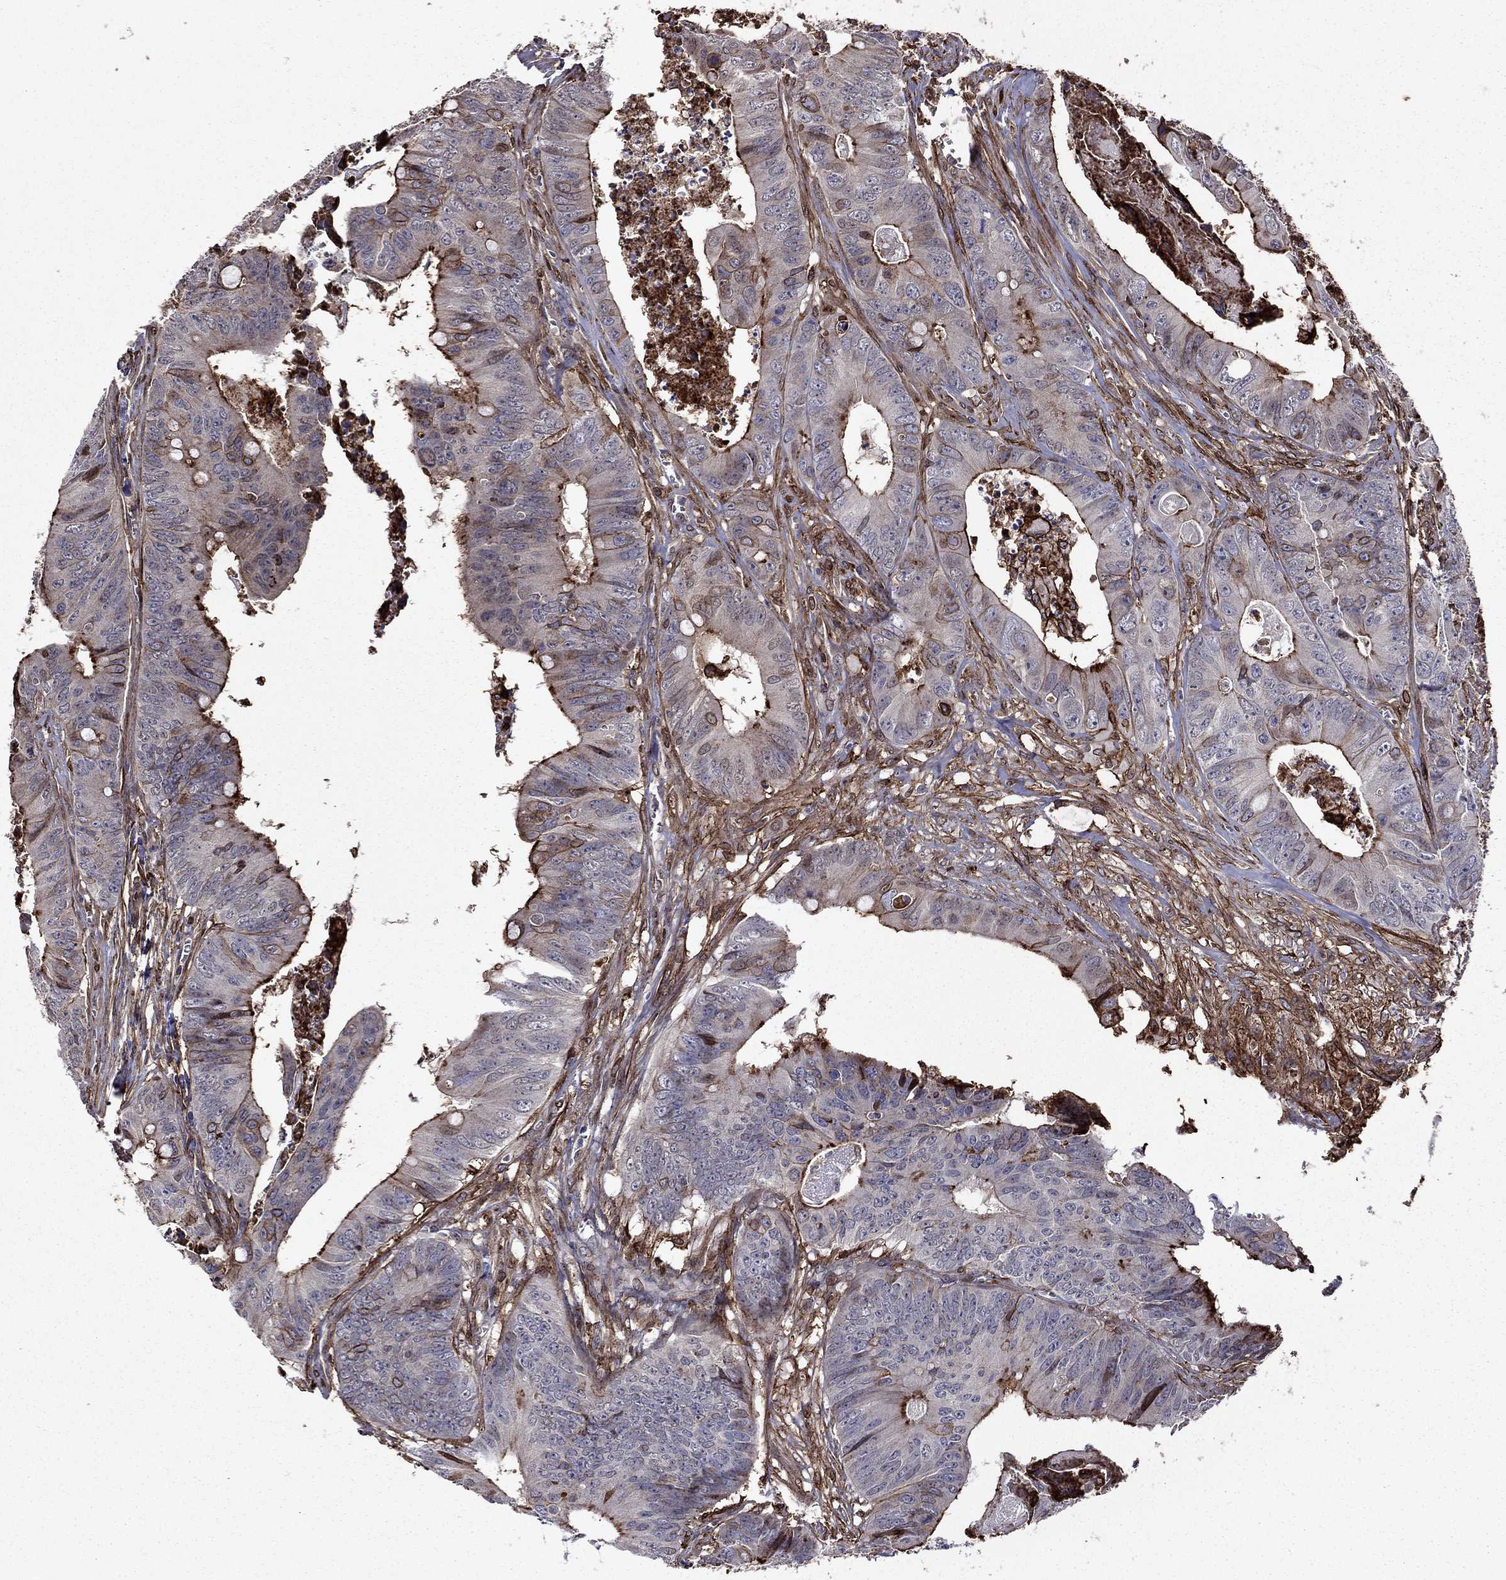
{"staining": {"intensity": "strong", "quantity": "<25%", "location": "cytoplasmic/membranous"}, "tissue": "colorectal cancer", "cell_type": "Tumor cells", "image_type": "cancer", "snomed": [{"axis": "morphology", "description": "Adenocarcinoma, NOS"}, {"axis": "topography", "description": "Colon"}], "caption": "About <25% of tumor cells in human colorectal cancer show strong cytoplasmic/membranous protein expression as visualized by brown immunohistochemical staining.", "gene": "PLAU", "patient": {"sex": "male", "age": 84}}